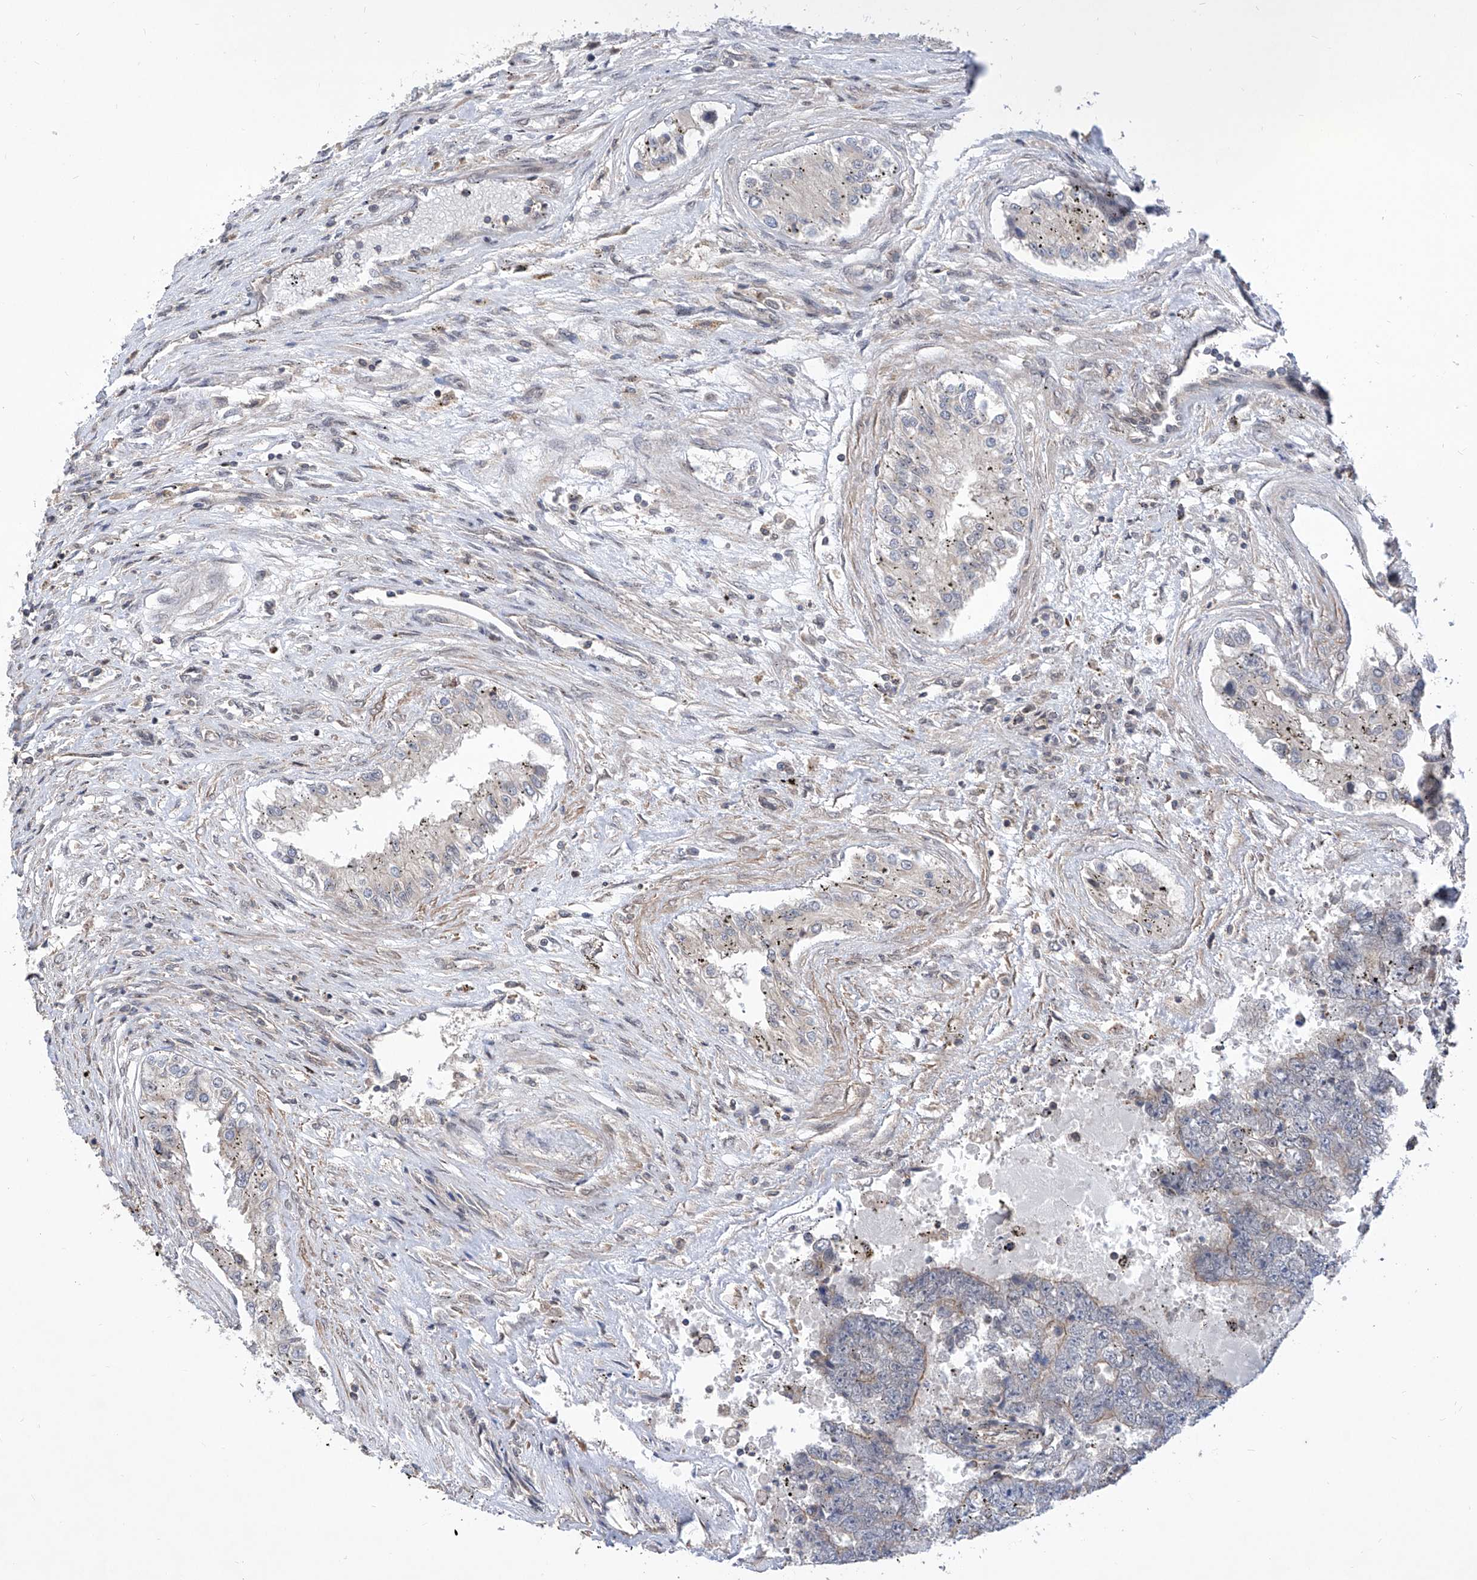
{"staining": {"intensity": "weak", "quantity": "<25%", "location": "cytoplasmic/membranous"}, "tissue": "testis cancer", "cell_type": "Tumor cells", "image_type": "cancer", "snomed": [{"axis": "morphology", "description": "Carcinoma, Embryonal, NOS"}, {"axis": "topography", "description": "Testis"}], "caption": "This is an immunohistochemistry photomicrograph of human embryonal carcinoma (testis). There is no positivity in tumor cells.", "gene": "KIFC2", "patient": {"sex": "male", "age": 25}}